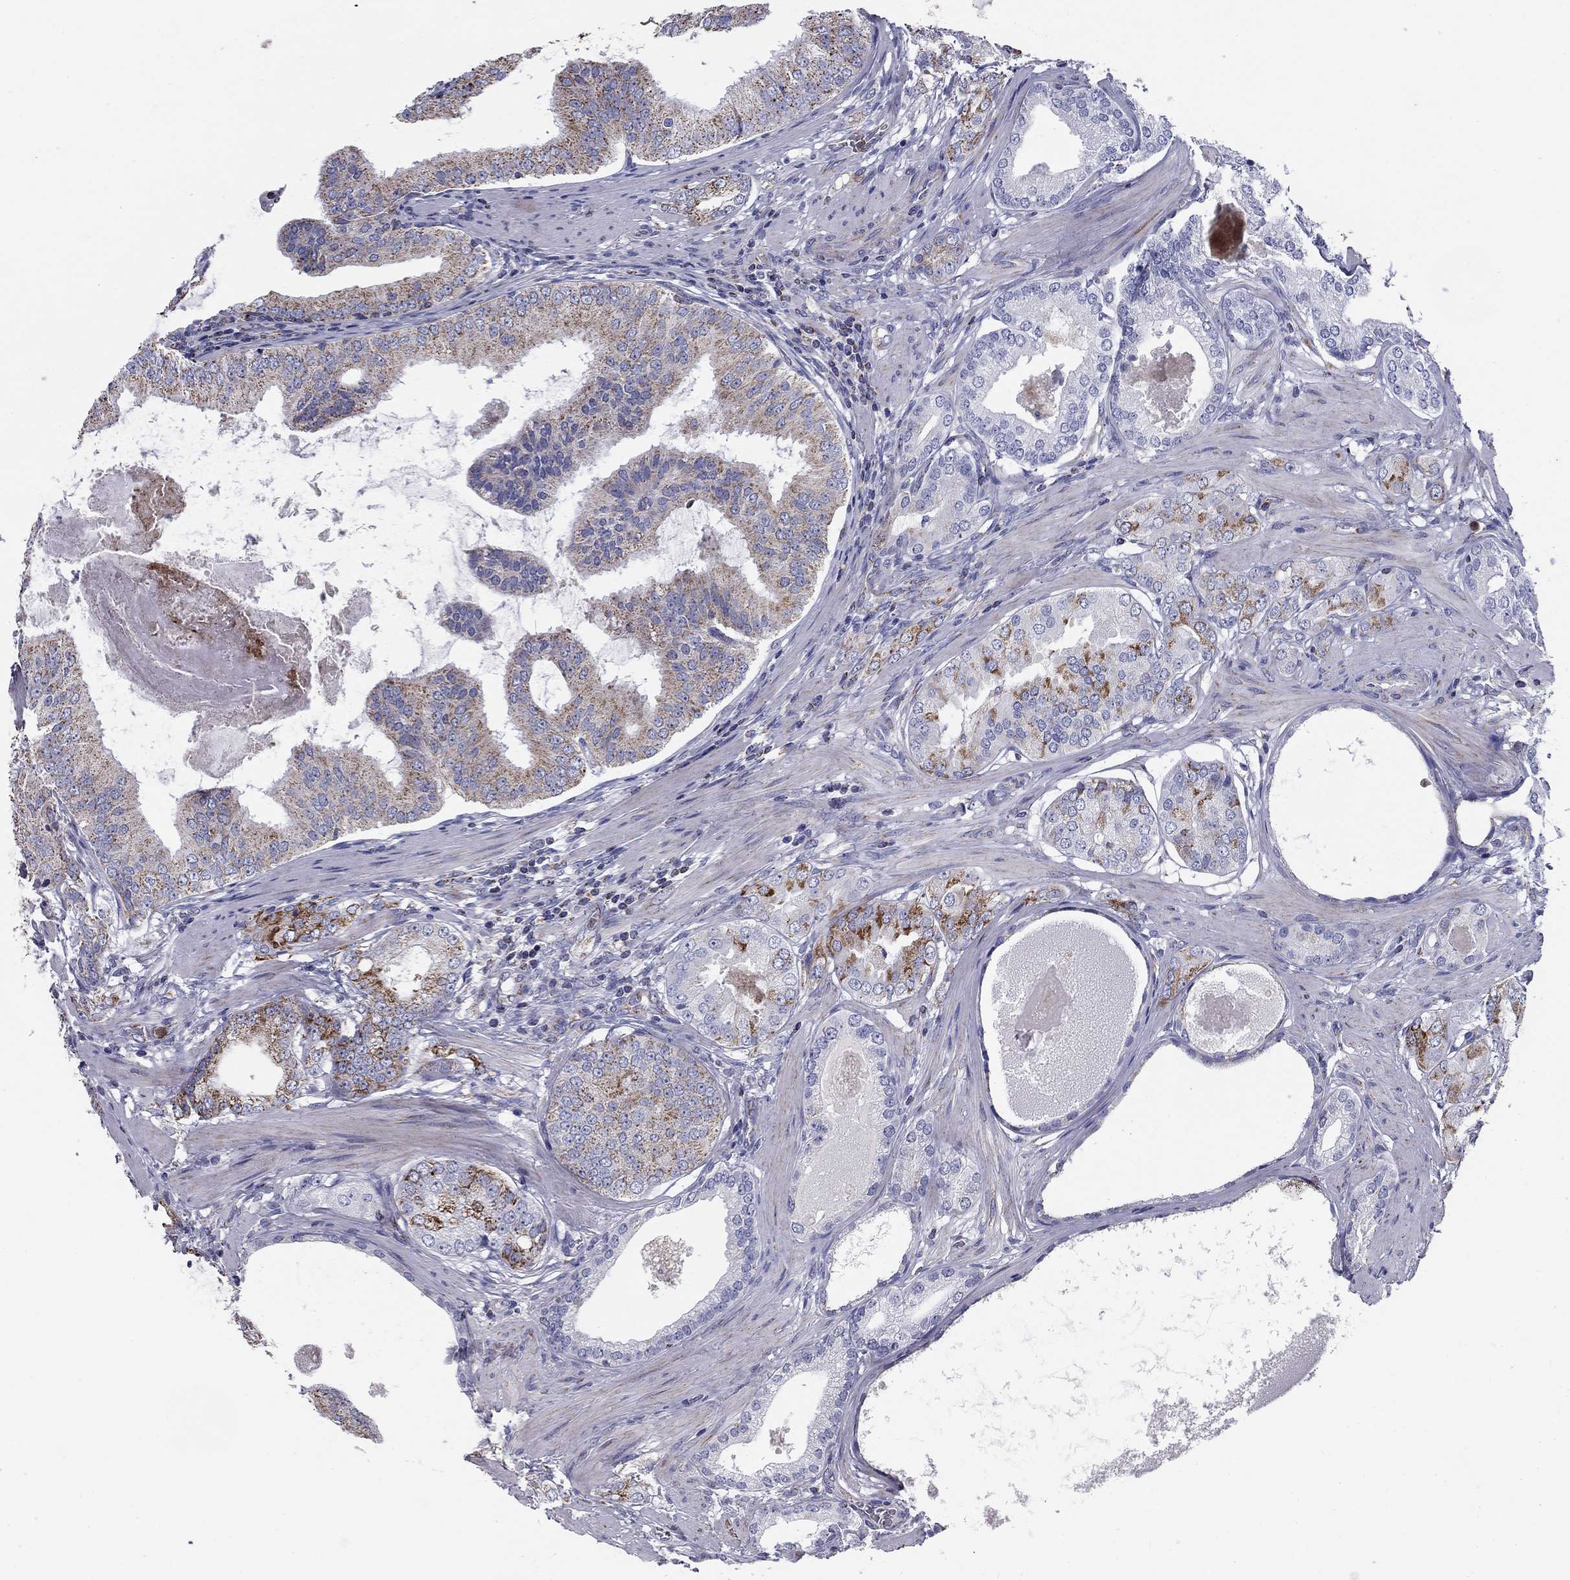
{"staining": {"intensity": "strong", "quantity": "<25%", "location": "cytoplasmic/membranous"}, "tissue": "prostate cancer", "cell_type": "Tumor cells", "image_type": "cancer", "snomed": [{"axis": "morphology", "description": "Adenocarcinoma, High grade"}, {"axis": "topography", "description": "Prostate and seminal vesicle, NOS"}], "caption": "Immunohistochemistry (IHC) image of neoplastic tissue: prostate cancer stained using immunohistochemistry (IHC) demonstrates medium levels of strong protein expression localized specifically in the cytoplasmic/membranous of tumor cells, appearing as a cytoplasmic/membranous brown color.", "gene": "NDUFA4L2", "patient": {"sex": "male", "age": 62}}